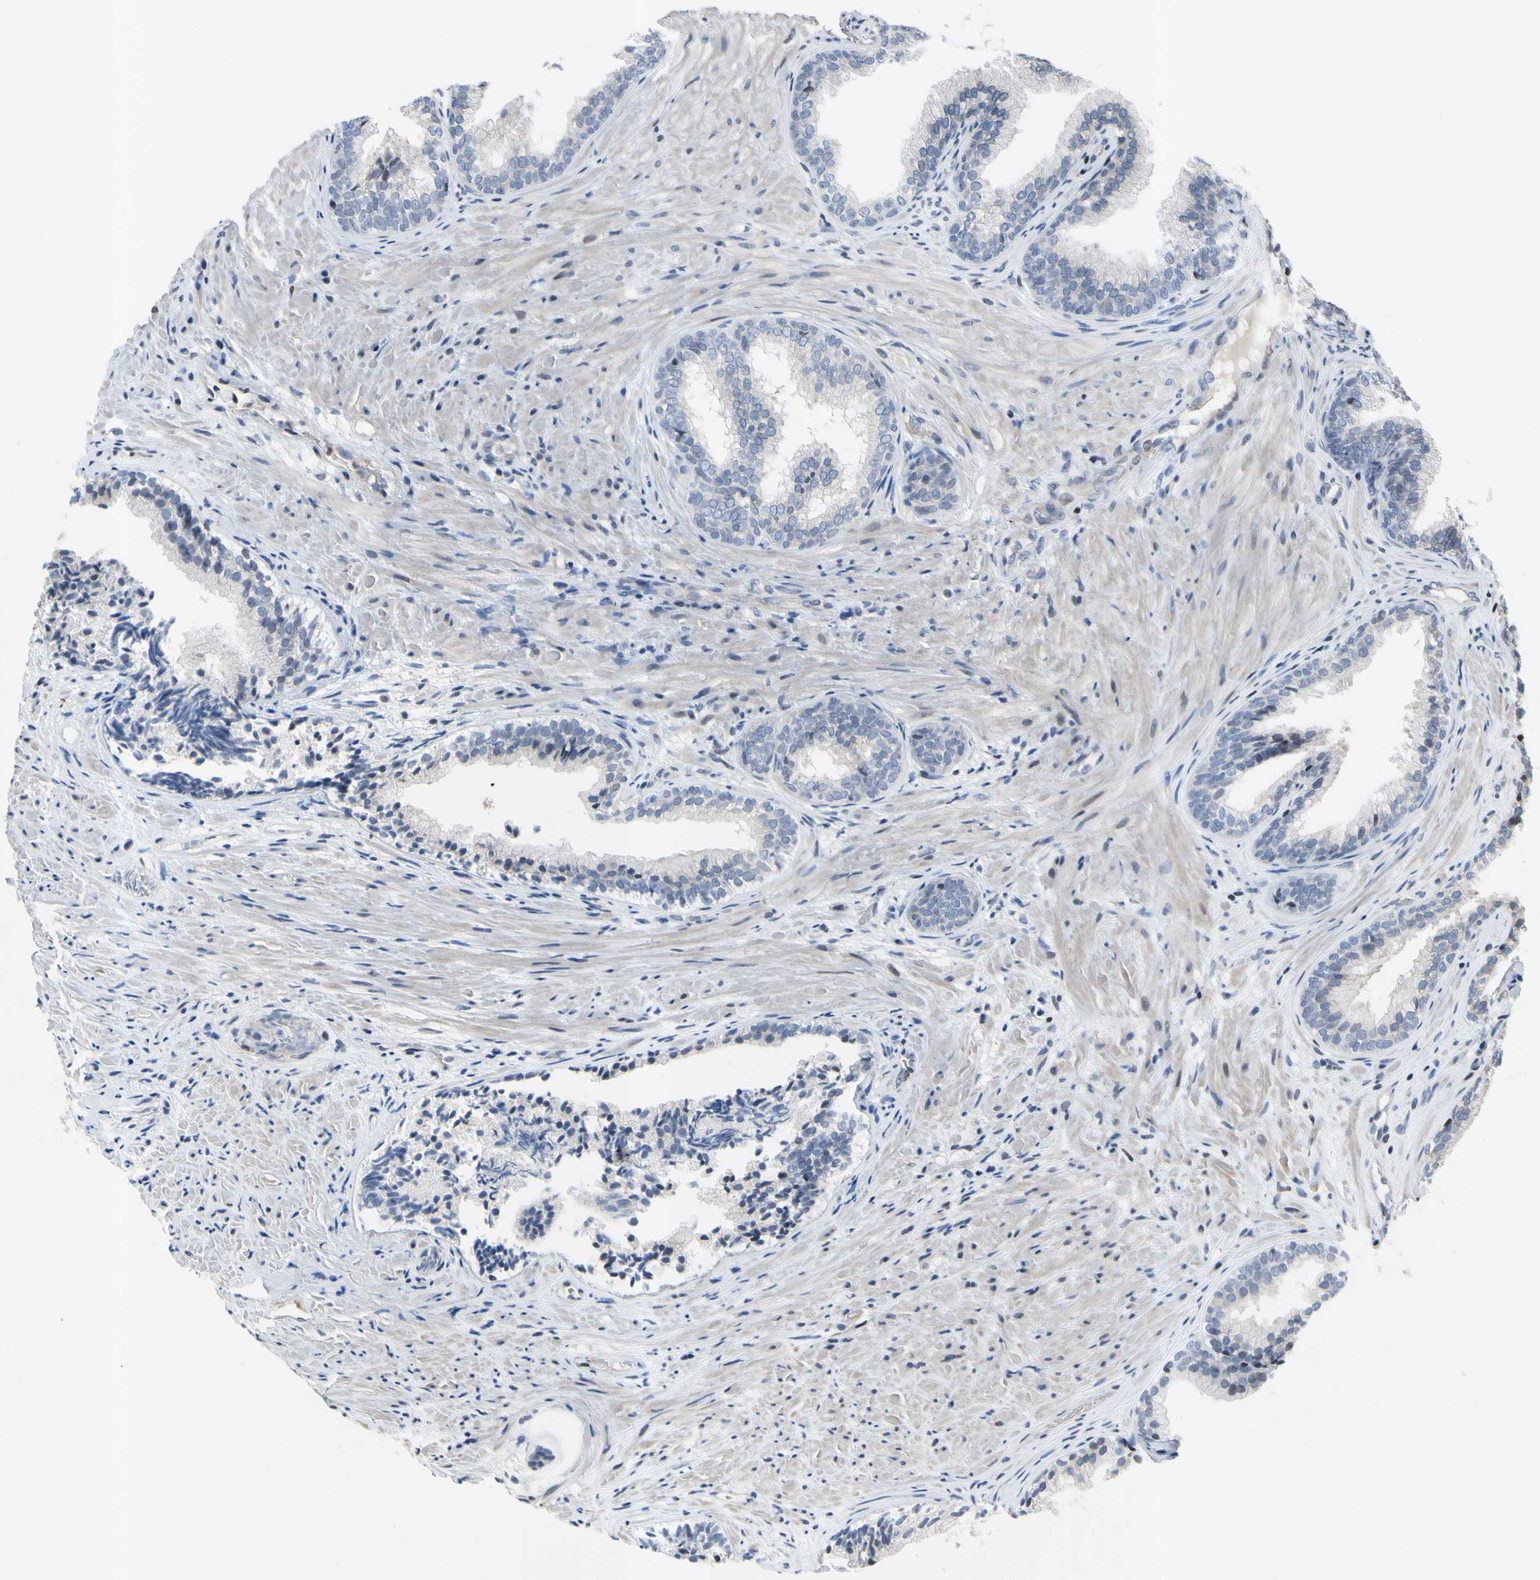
{"staining": {"intensity": "negative", "quantity": "none", "location": "none"}, "tissue": "prostate", "cell_type": "Glandular cells", "image_type": "normal", "snomed": [{"axis": "morphology", "description": "Normal tissue, NOS"}, {"axis": "topography", "description": "Prostate"}], "caption": "This is a histopathology image of immunohistochemistry staining of benign prostate, which shows no positivity in glandular cells. (DAB (3,3'-diaminobenzidine) IHC with hematoxylin counter stain).", "gene": "ARG1", "patient": {"sex": "male", "age": 76}}